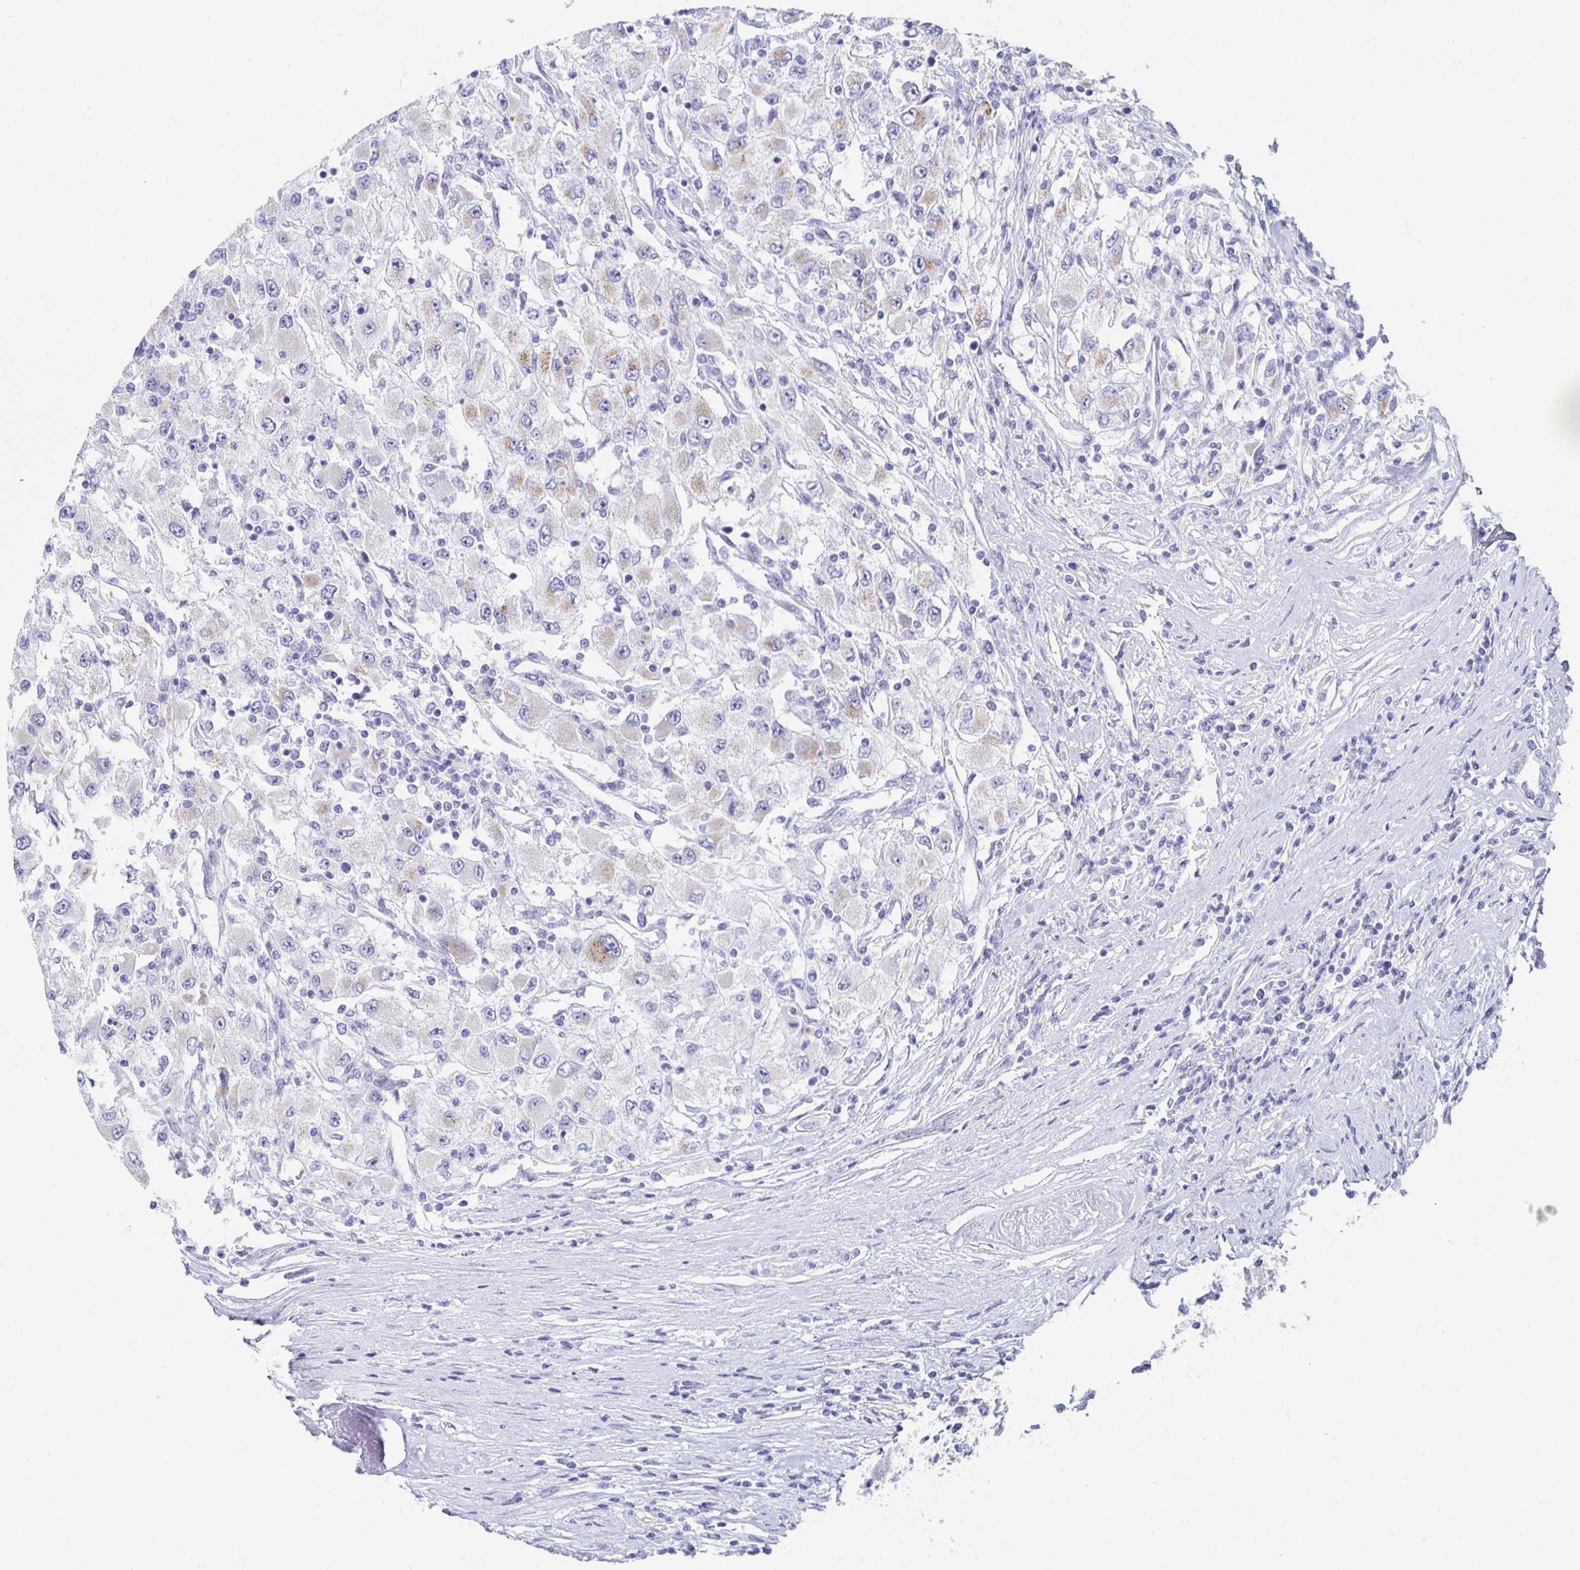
{"staining": {"intensity": "negative", "quantity": "none", "location": "none"}, "tissue": "renal cancer", "cell_type": "Tumor cells", "image_type": "cancer", "snomed": [{"axis": "morphology", "description": "Adenocarcinoma, NOS"}, {"axis": "topography", "description": "Kidney"}], "caption": "IHC micrograph of neoplastic tissue: renal cancer stained with DAB shows no significant protein staining in tumor cells.", "gene": "TEX44", "patient": {"sex": "female", "age": 67}}